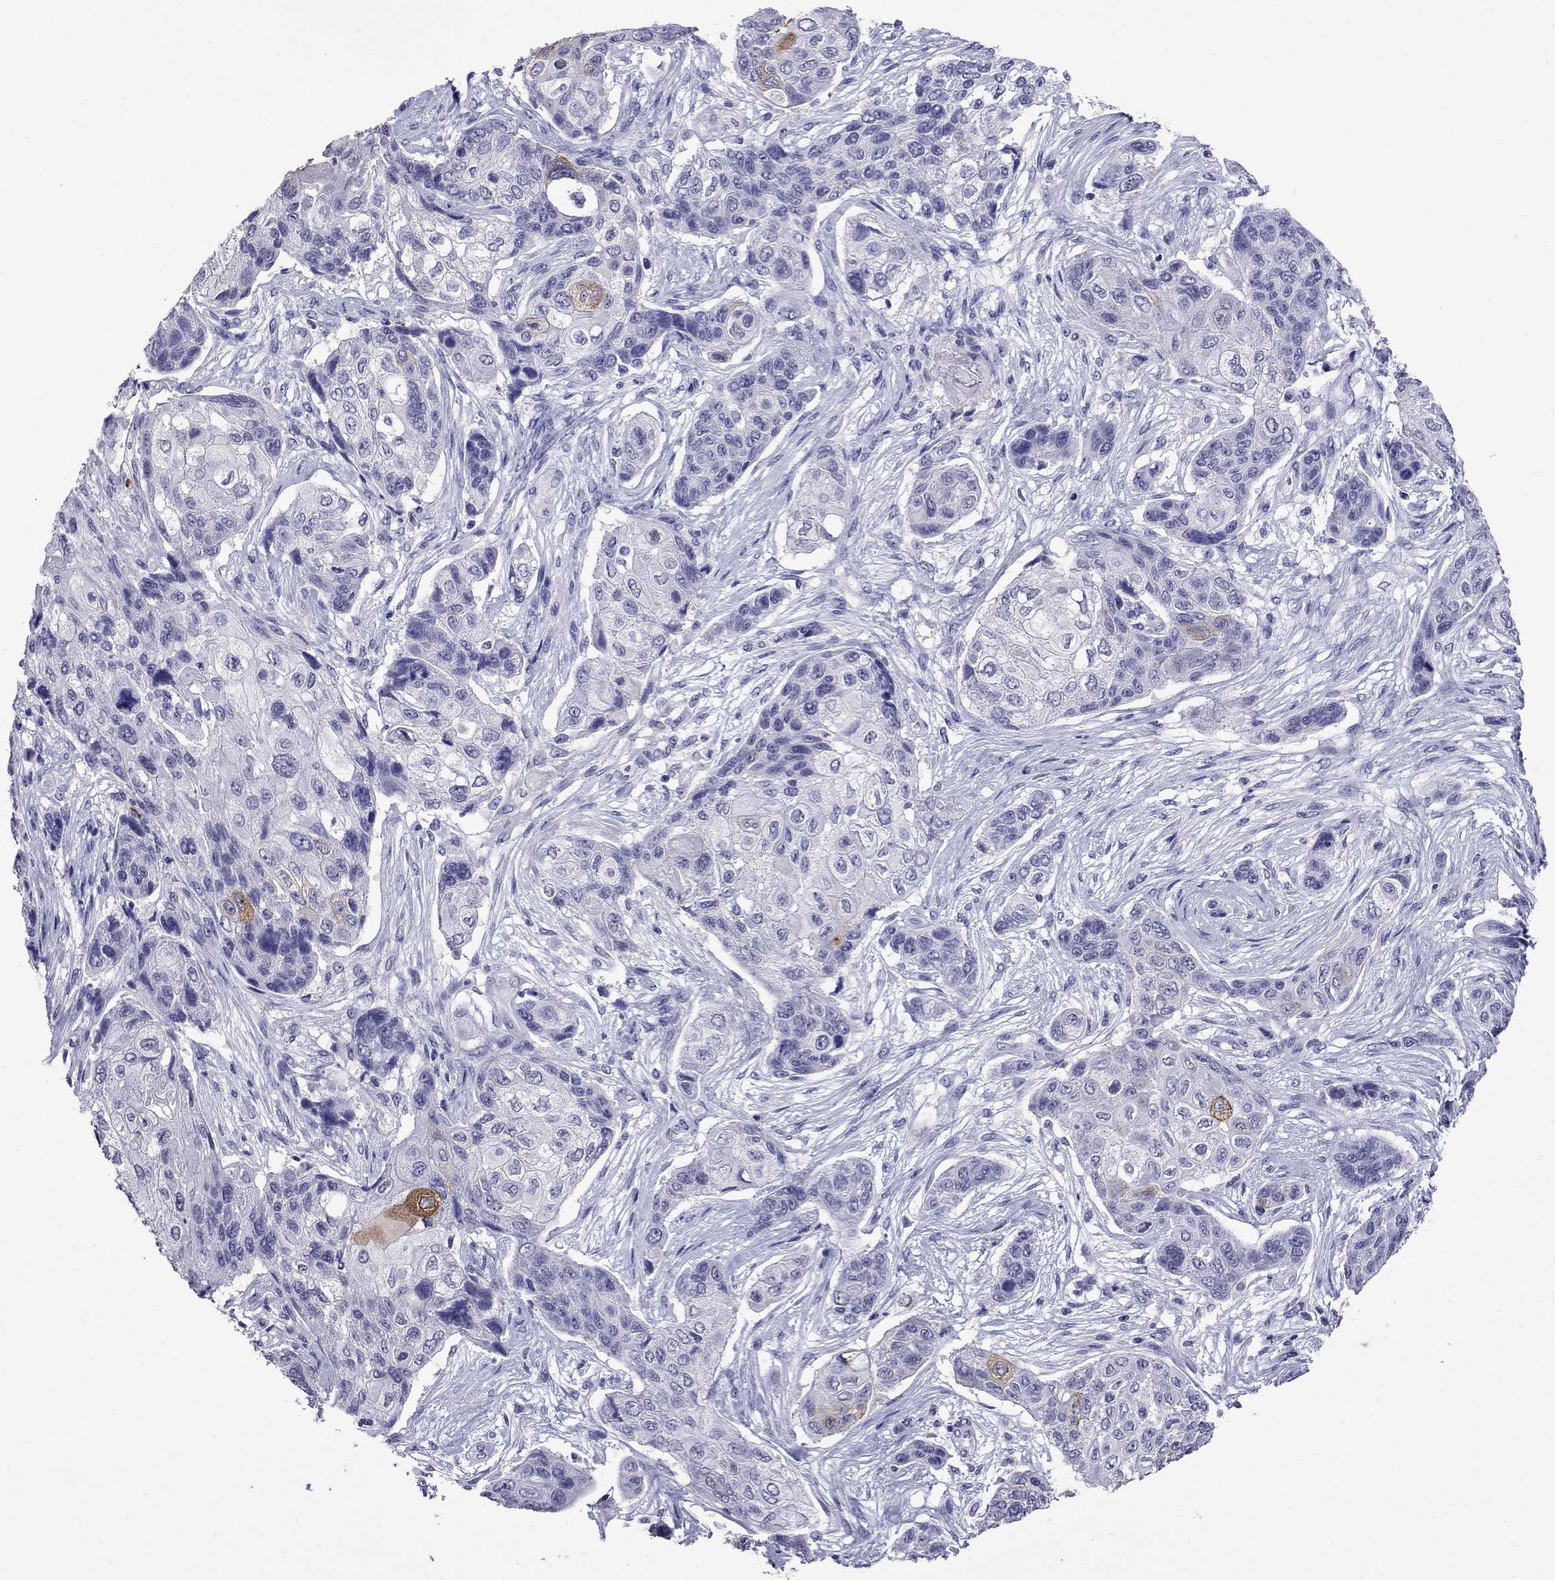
{"staining": {"intensity": "negative", "quantity": "none", "location": "none"}, "tissue": "lung cancer", "cell_type": "Tumor cells", "image_type": "cancer", "snomed": [{"axis": "morphology", "description": "Squamous cell carcinoma, NOS"}, {"axis": "topography", "description": "Lung"}], "caption": "Immunohistochemistry (IHC) micrograph of lung squamous cell carcinoma stained for a protein (brown), which demonstrates no positivity in tumor cells.", "gene": "OLFM4", "patient": {"sex": "male", "age": 69}}